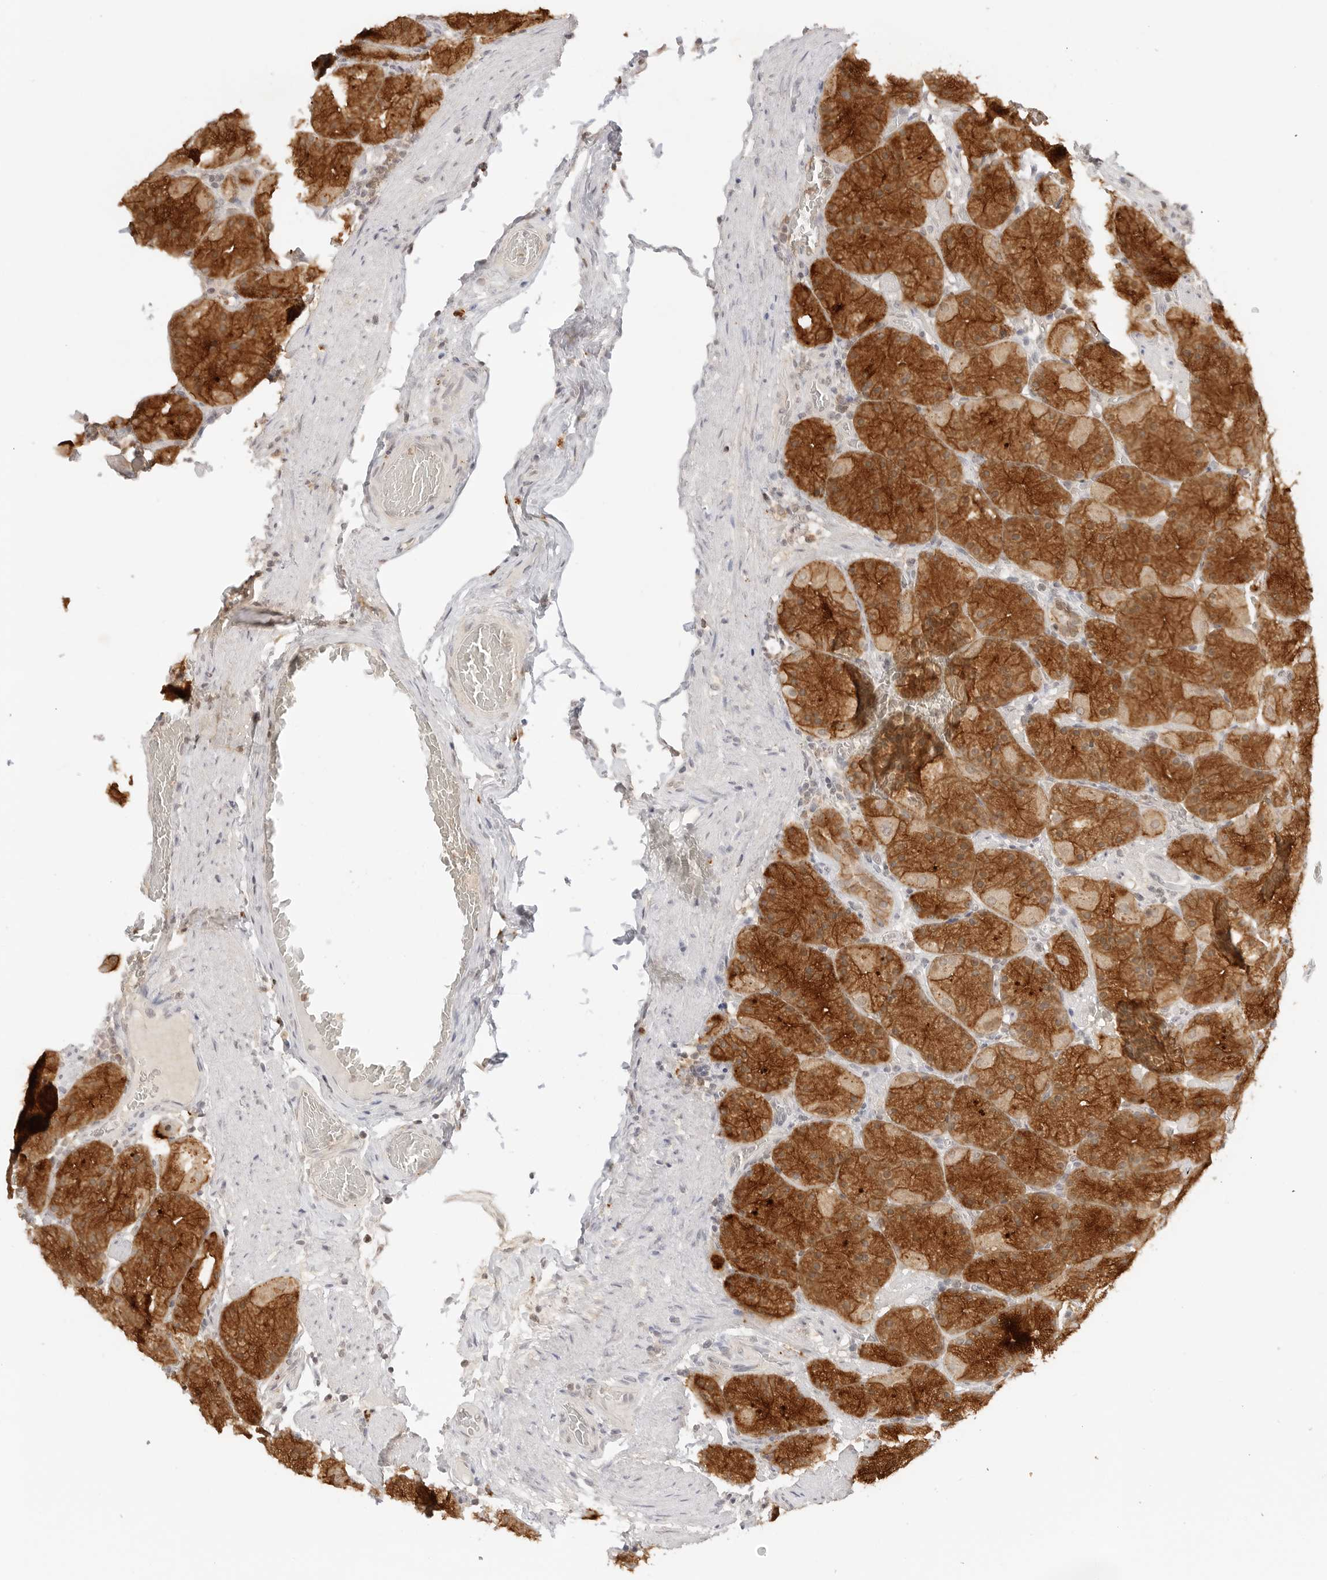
{"staining": {"intensity": "strong", "quantity": ">75%", "location": "cytoplasmic/membranous,nuclear"}, "tissue": "stomach", "cell_type": "Glandular cells", "image_type": "normal", "snomed": [{"axis": "morphology", "description": "Normal tissue, NOS"}, {"axis": "topography", "description": "Stomach, upper"}, {"axis": "topography", "description": "Stomach"}], "caption": "A brown stain shows strong cytoplasmic/membranous,nuclear expression of a protein in glandular cells of benign stomach.", "gene": "EPHA1", "patient": {"sex": "male", "age": 48}}